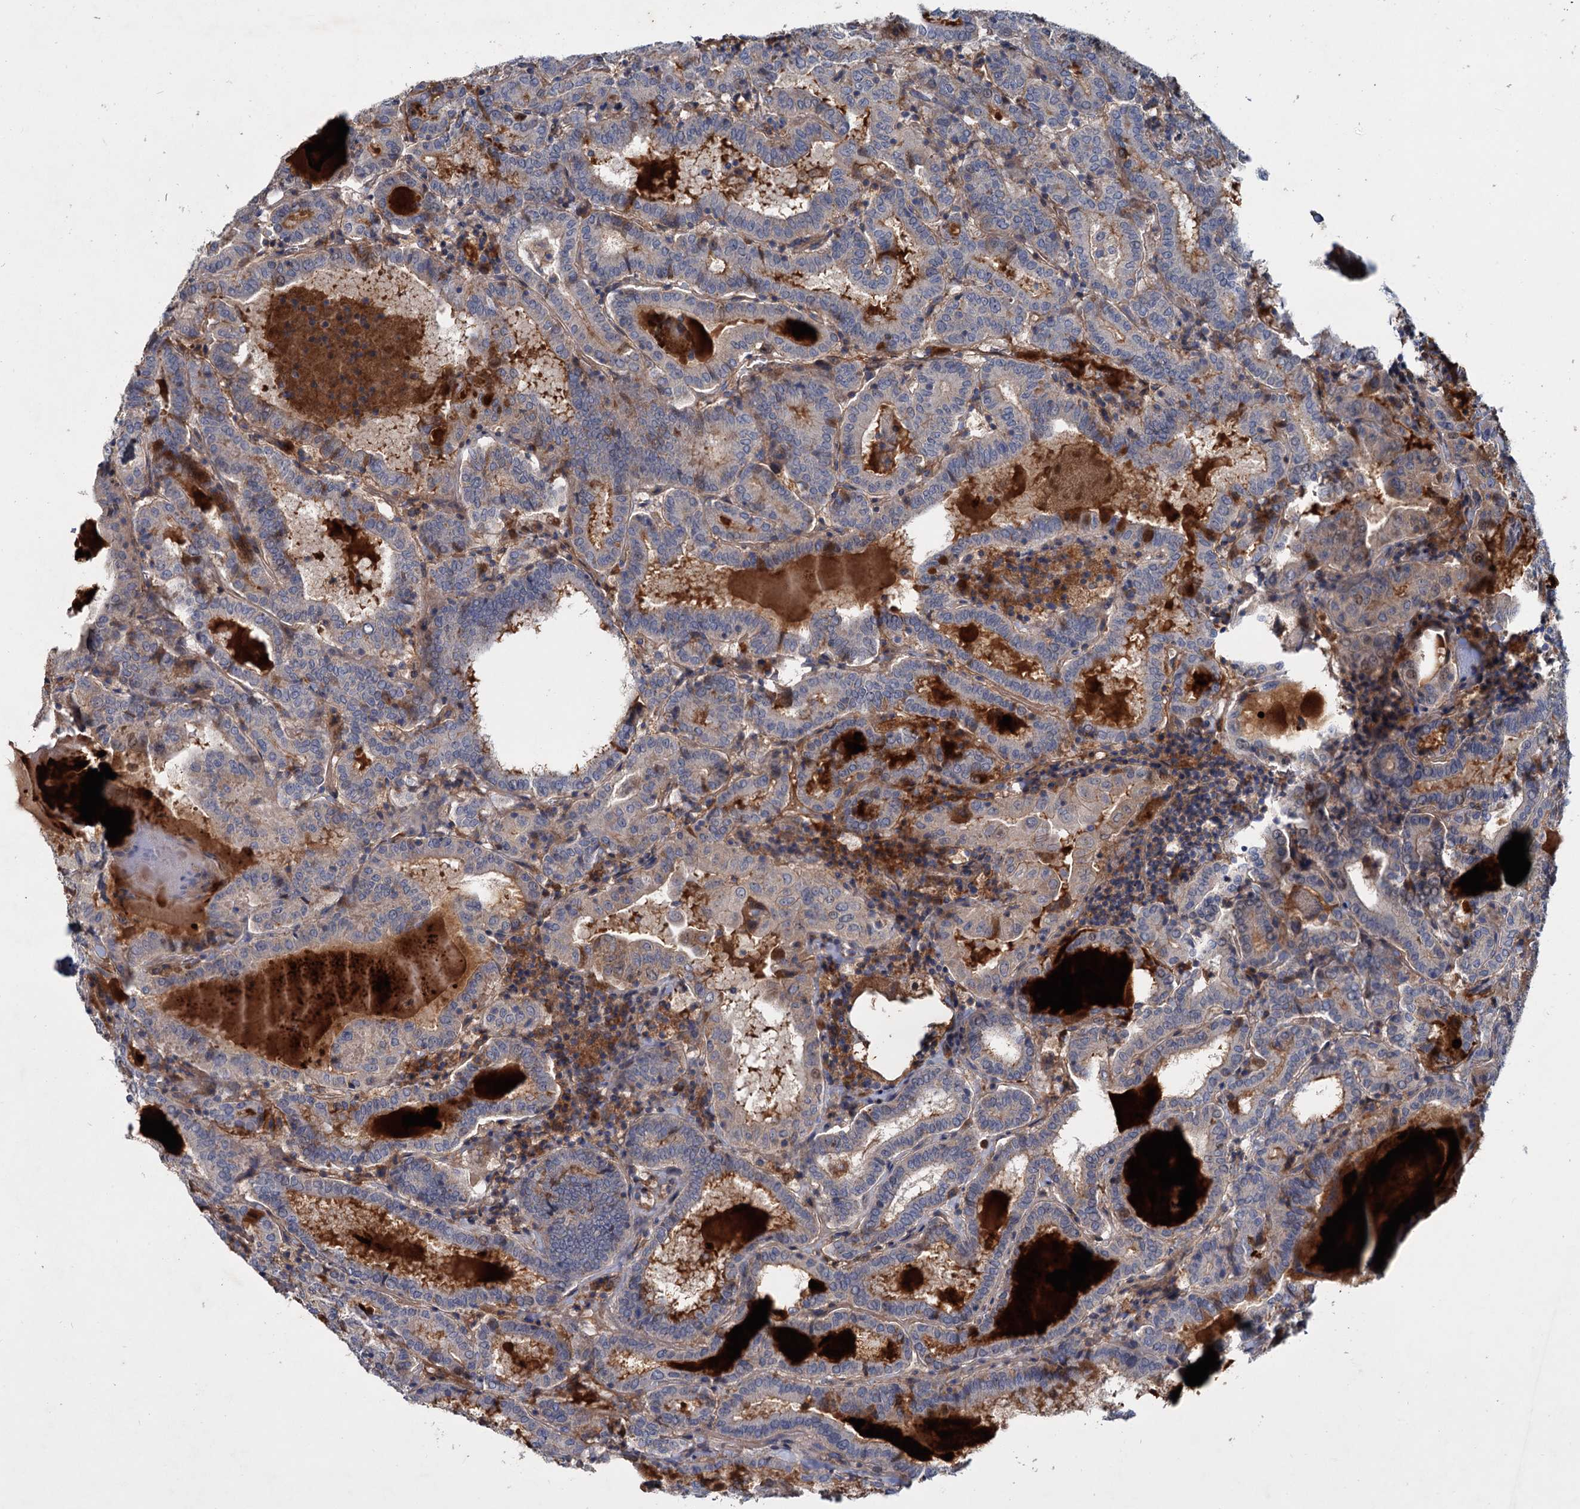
{"staining": {"intensity": "weak", "quantity": "<25%", "location": "cytoplasmic/membranous"}, "tissue": "thyroid cancer", "cell_type": "Tumor cells", "image_type": "cancer", "snomed": [{"axis": "morphology", "description": "Papillary adenocarcinoma, NOS"}, {"axis": "topography", "description": "Thyroid gland"}], "caption": "Human papillary adenocarcinoma (thyroid) stained for a protein using immunohistochemistry (IHC) demonstrates no positivity in tumor cells.", "gene": "CHRD", "patient": {"sex": "female", "age": 72}}